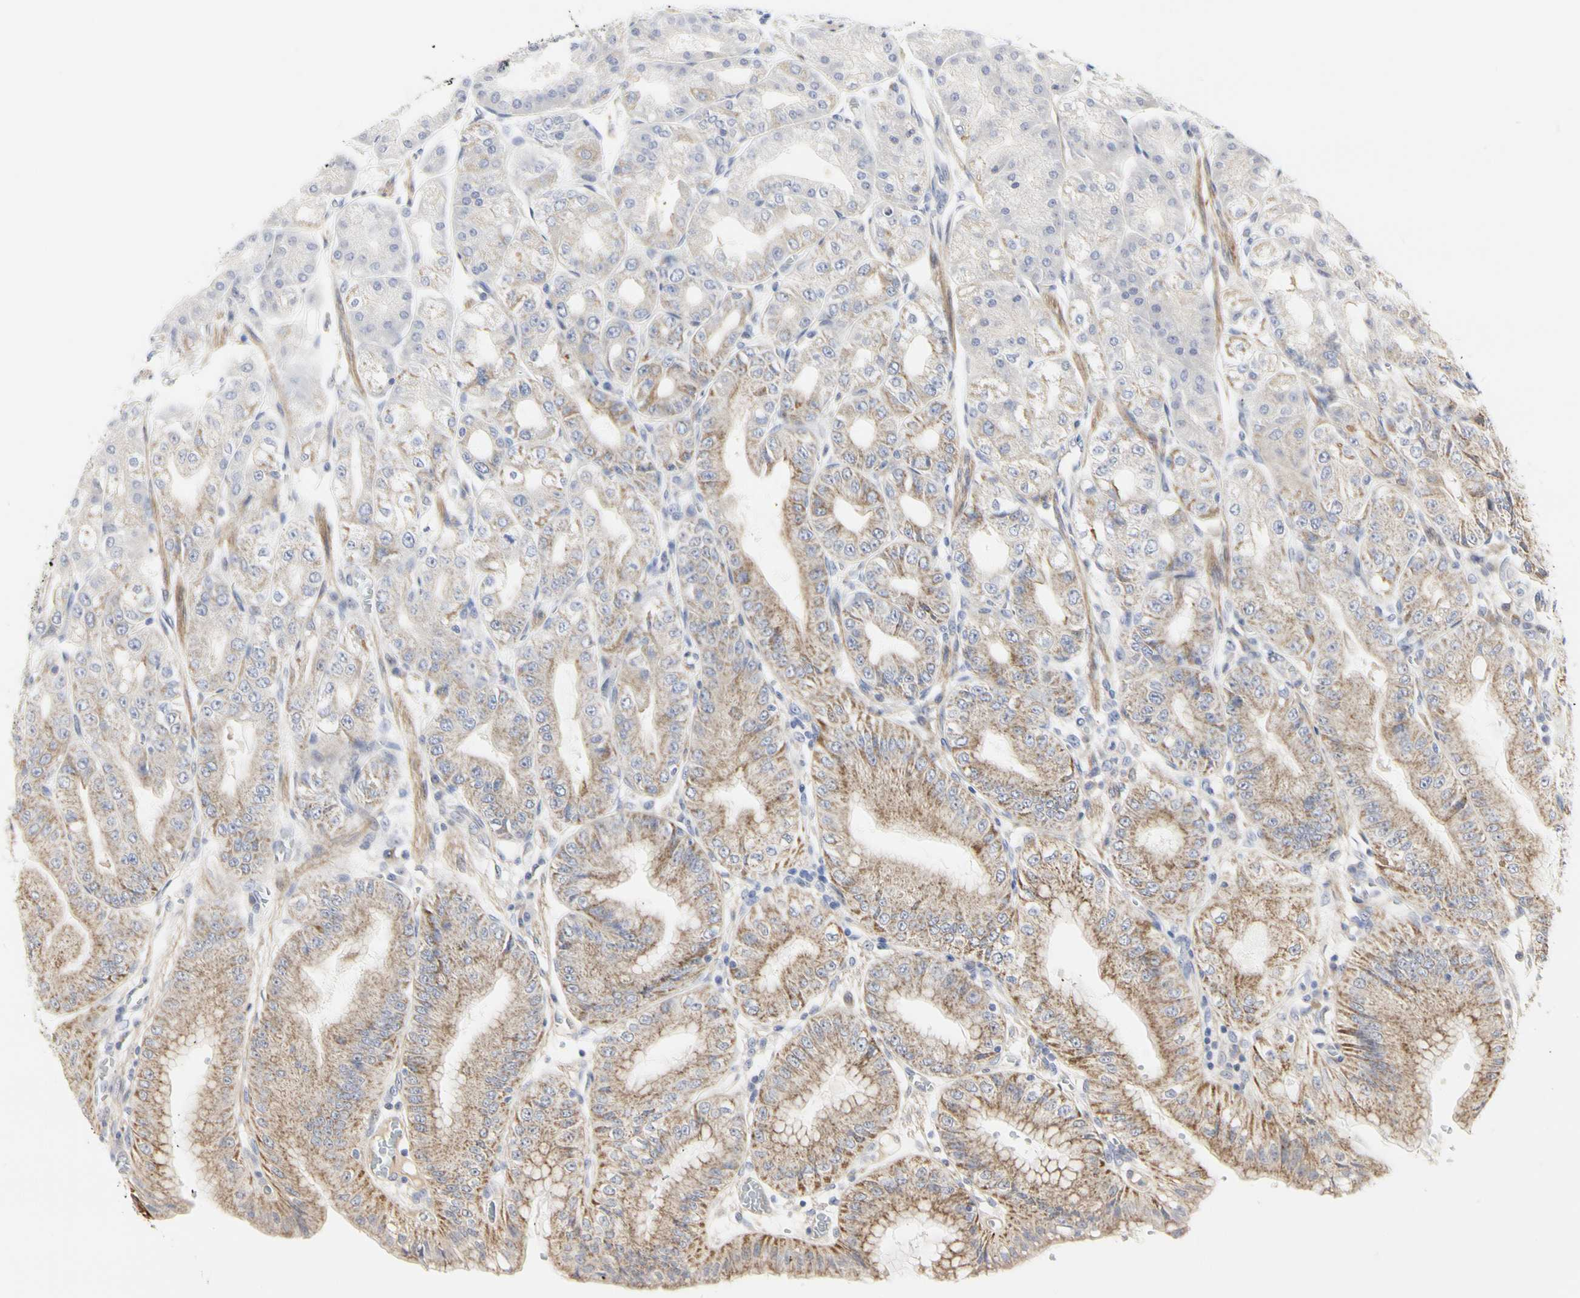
{"staining": {"intensity": "moderate", "quantity": ">75%", "location": "cytoplasmic/membranous"}, "tissue": "stomach", "cell_type": "Glandular cells", "image_type": "normal", "snomed": [{"axis": "morphology", "description": "Normal tissue, NOS"}, {"axis": "topography", "description": "Stomach, lower"}], "caption": "Immunohistochemistry (IHC) image of unremarkable stomach stained for a protein (brown), which shows medium levels of moderate cytoplasmic/membranous expression in approximately >75% of glandular cells.", "gene": "SHANK2", "patient": {"sex": "male", "age": 71}}